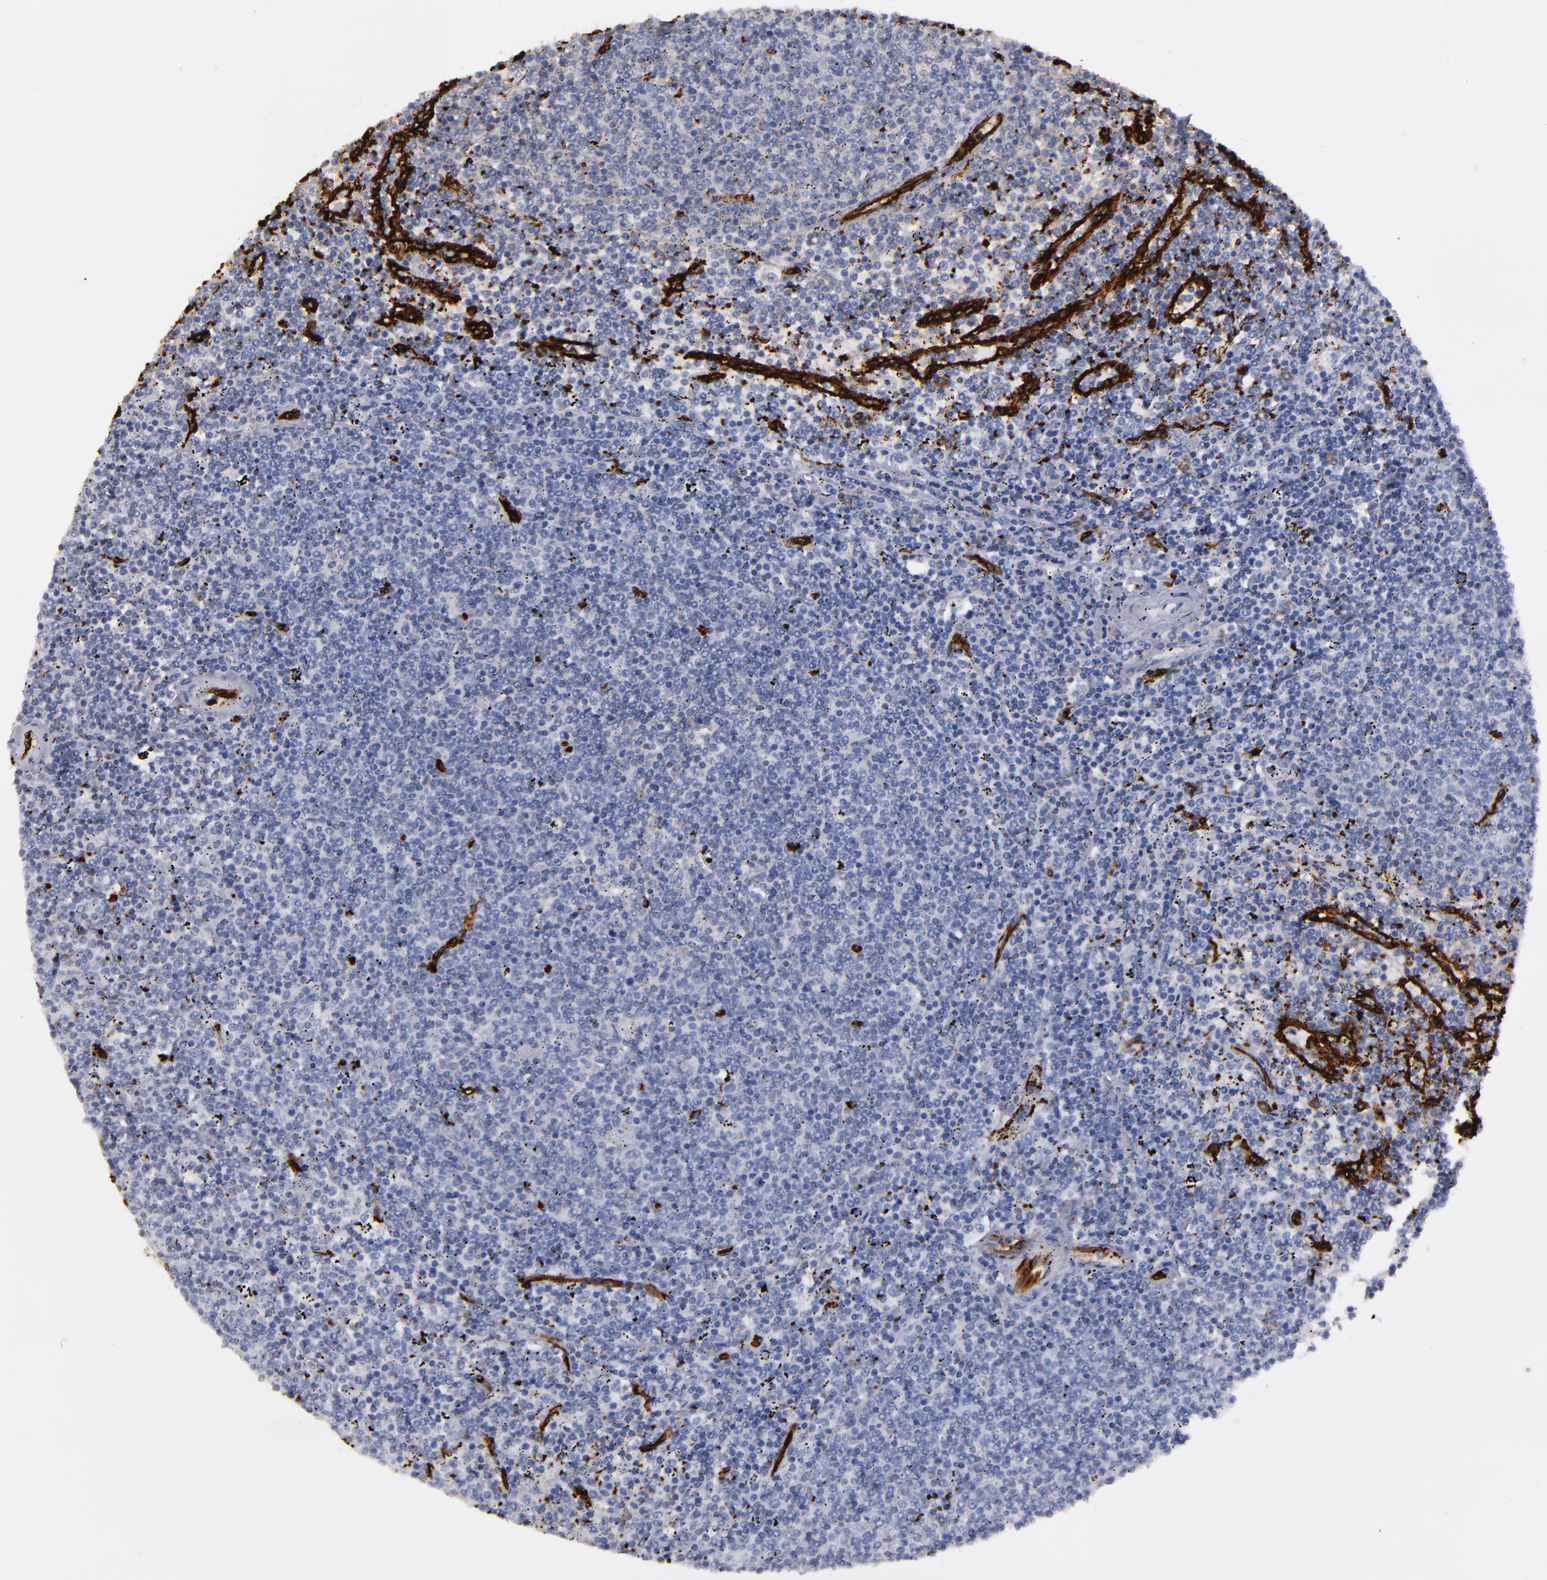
{"staining": {"intensity": "negative", "quantity": "none", "location": "none"}, "tissue": "lymphoma", "cell_type": "Tumor cells", "image_type": "cancer", "snomed": [{"axis": "morphology", "description": "Malignant lymphoma, non-Hodgkin's type, Low grade"}, {"axis": "topography", "description": "Spleen"}], "caption": "DAB (3,3'-diaminobenzidine) immunohistochemical staining of low-grade malignant lymphoma, non-Hodgkin's type exhibits no significant staining in tumor cells.", "gene": "CD36", "patient": {"sex": "female", "age": 50}}